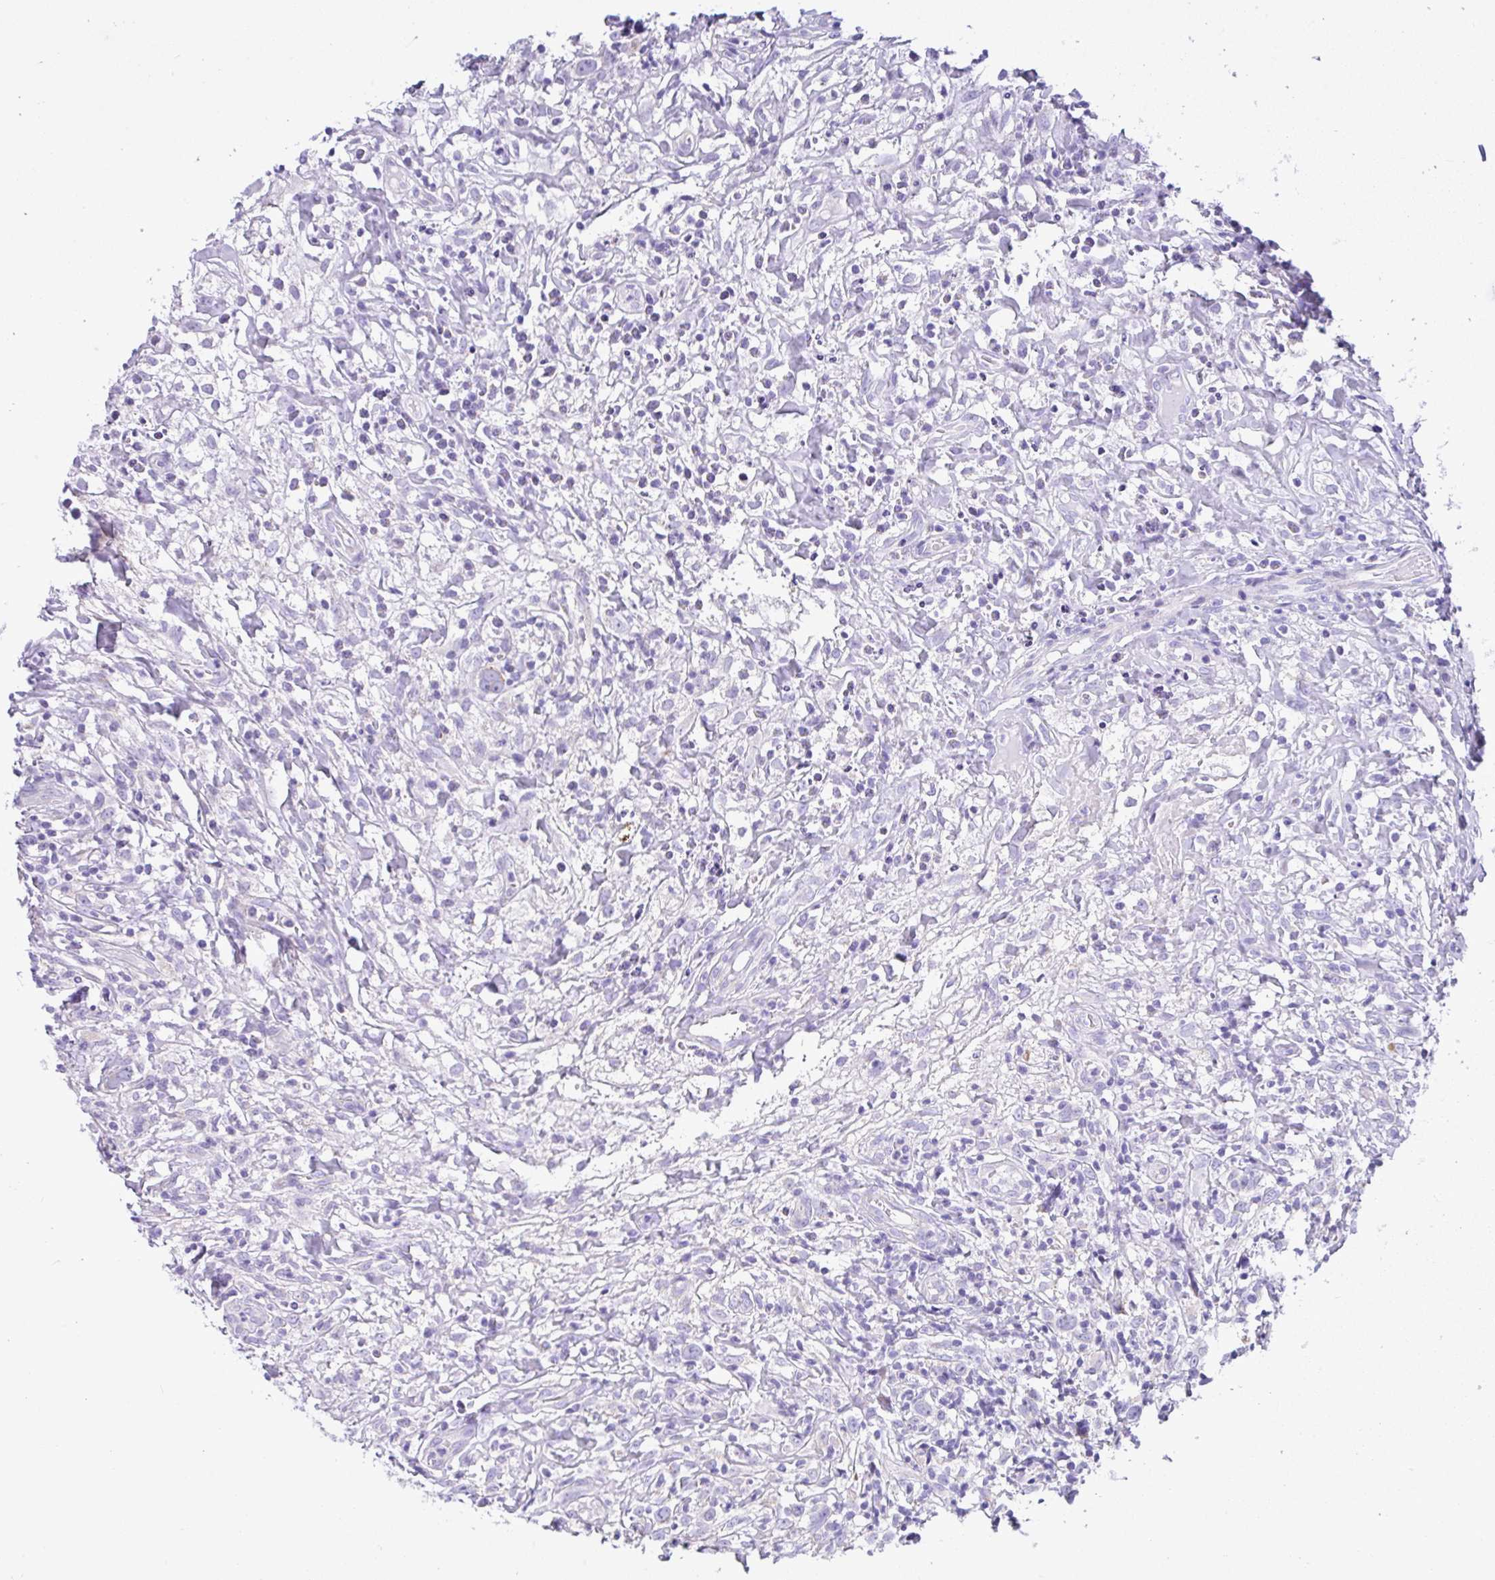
{"staining": {"intensity": "negative", "quantity": "none", "location": "none"}, "tissue": "lymphoma", "cell_type": "Tumor cells", "image_type": "cancer", "snomed": [{"axis": "morphology", "description": "Hodgkin's disease, NOS"}, {"axis": "topography", "description": "No Tissue"}], "caption": "A micrograph of lymphoma stained for a protein reveals no brown staining in tumor cells.", "gene": "SLC13A1", "patient": {"sex": "female", "age": 21}}